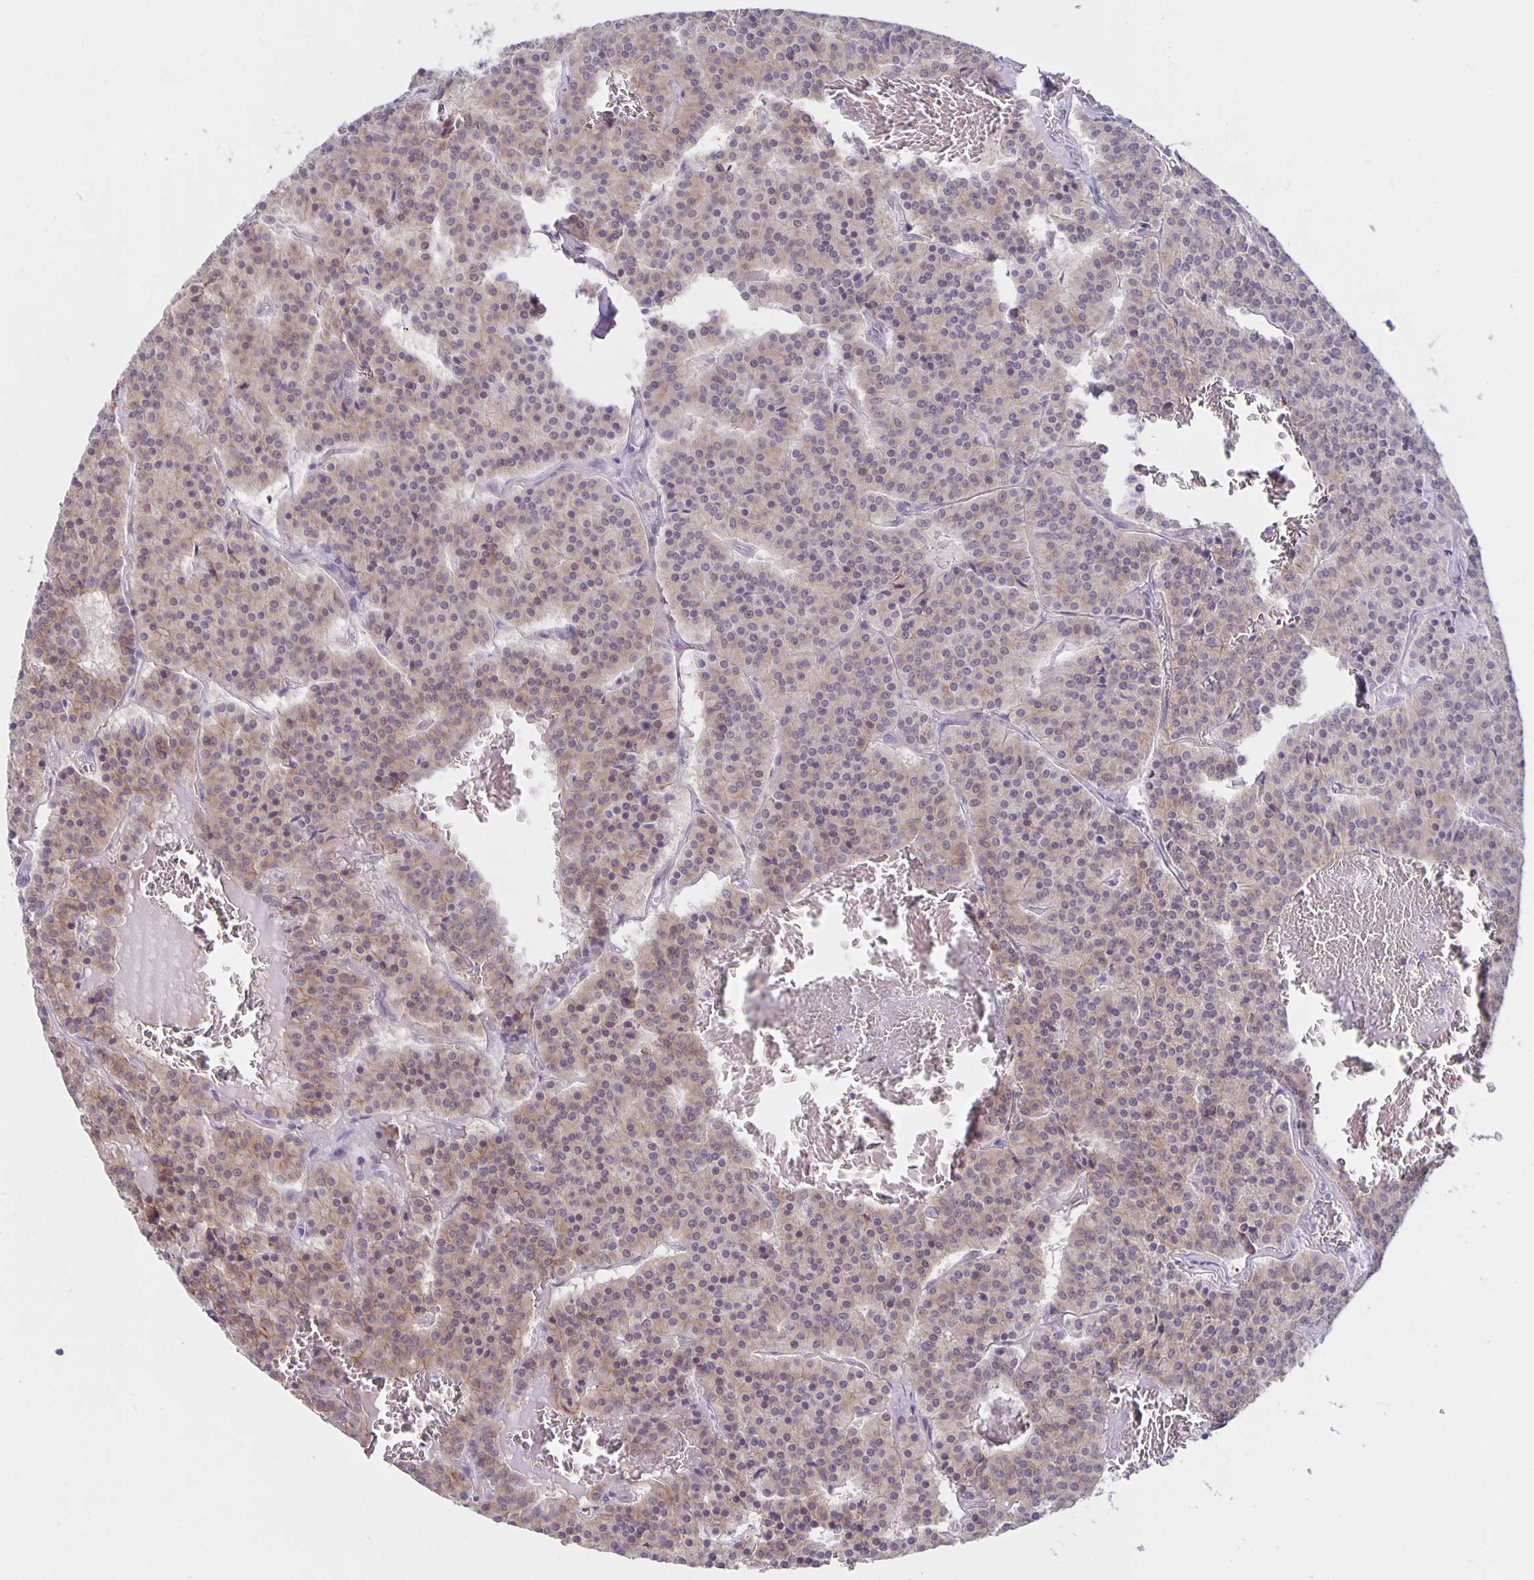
{"staining": {"intensity": "weak", "quantity": "<25%", "location": "nuclear"}, "tissue": "carcinoid", "cell_type": "Tumor cells", "image_type": "cancer", "snomed": [{"axis": "morphology", "description": "Carcinoid, malignant, NOS"}, {"axis": "topography", "description": "Lung"}], "caption": "Malignant carcinoid was stained to show a protein in brown. There is no significant staining in tumor cells.", "gene": "ARVCF", "patient": {"sex": "male", "age": 70}}